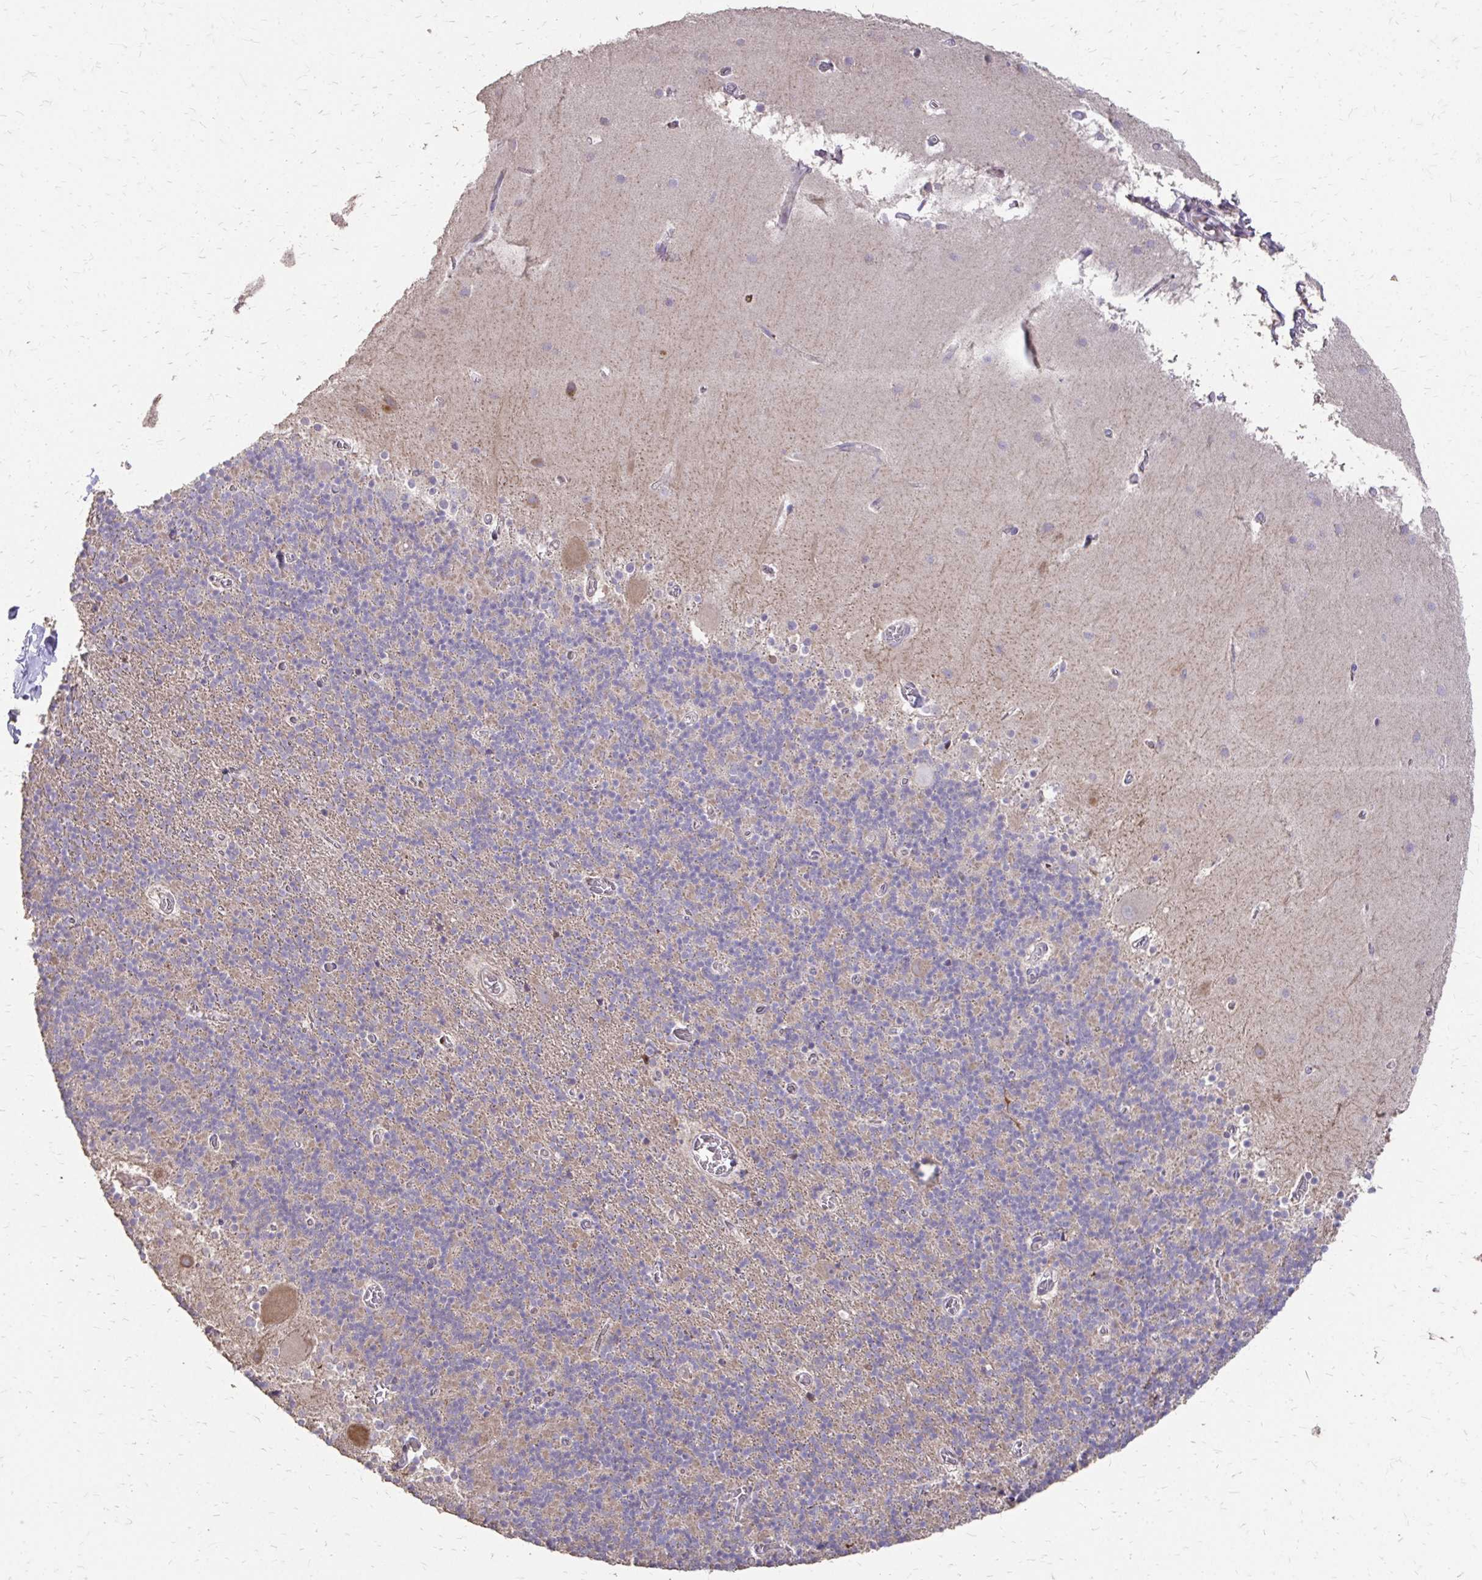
{"staining": {"intensity": "weak", "quantity": "<25%", "location": "cytoplasmic/membranous"}, "tissue": "cerebellum", "cell_type": "Cells in granular layer", "image_type": "normal", "snomed": [{"axis": "morphology", "description": "Normal tissue, NOS"}, {"axis": "topography", "description": "Cerebellum"}], "caption": "Immunohistochemical staining of benign human cerebellum shows no significant expression in cells in granular layer.", "gene": "MYORG", "patient": {"sex": "male", "age": 70}}